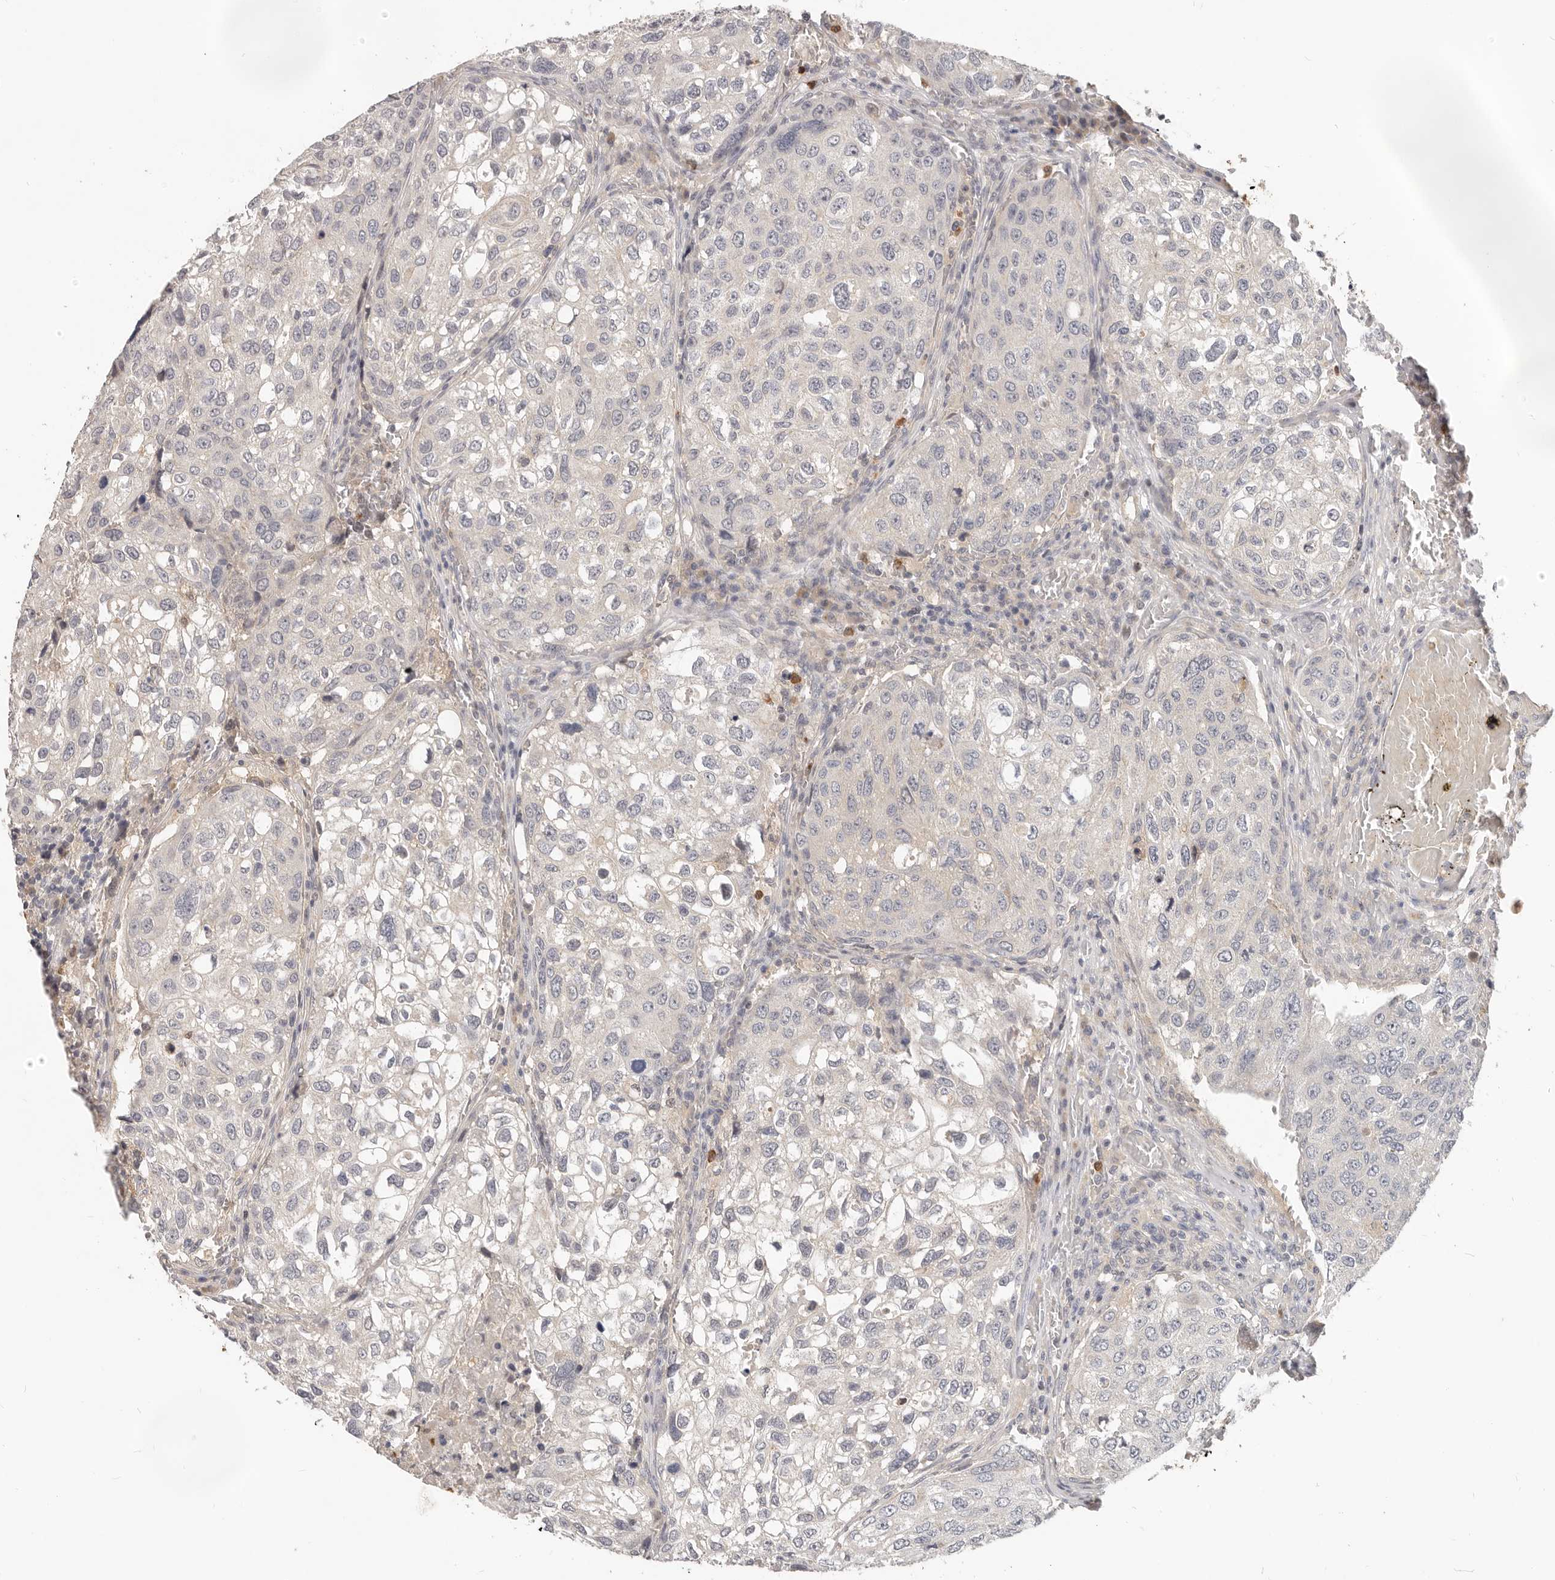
{"staining": {"intensity": "negative", "quantity": "none", "location": "none"}, "tissue": "urothelial cancer", "cell_type": "Tumor cells", "image_type": "cancer", "snomed": [{"axis": "morphology", "description": "Urothelial carcinoma, High grade"}, {"axis": "topography", "description": "Lymph node"}, {"axis": "topography", "description": "Urinary bladder"}], "caption": "High-grade urothelial carcinoma was stained to show a protein in brown. There is no significant staining in tumor cells.", "gene": "USP49", "patient": {"sex": "male", "age": 51}}